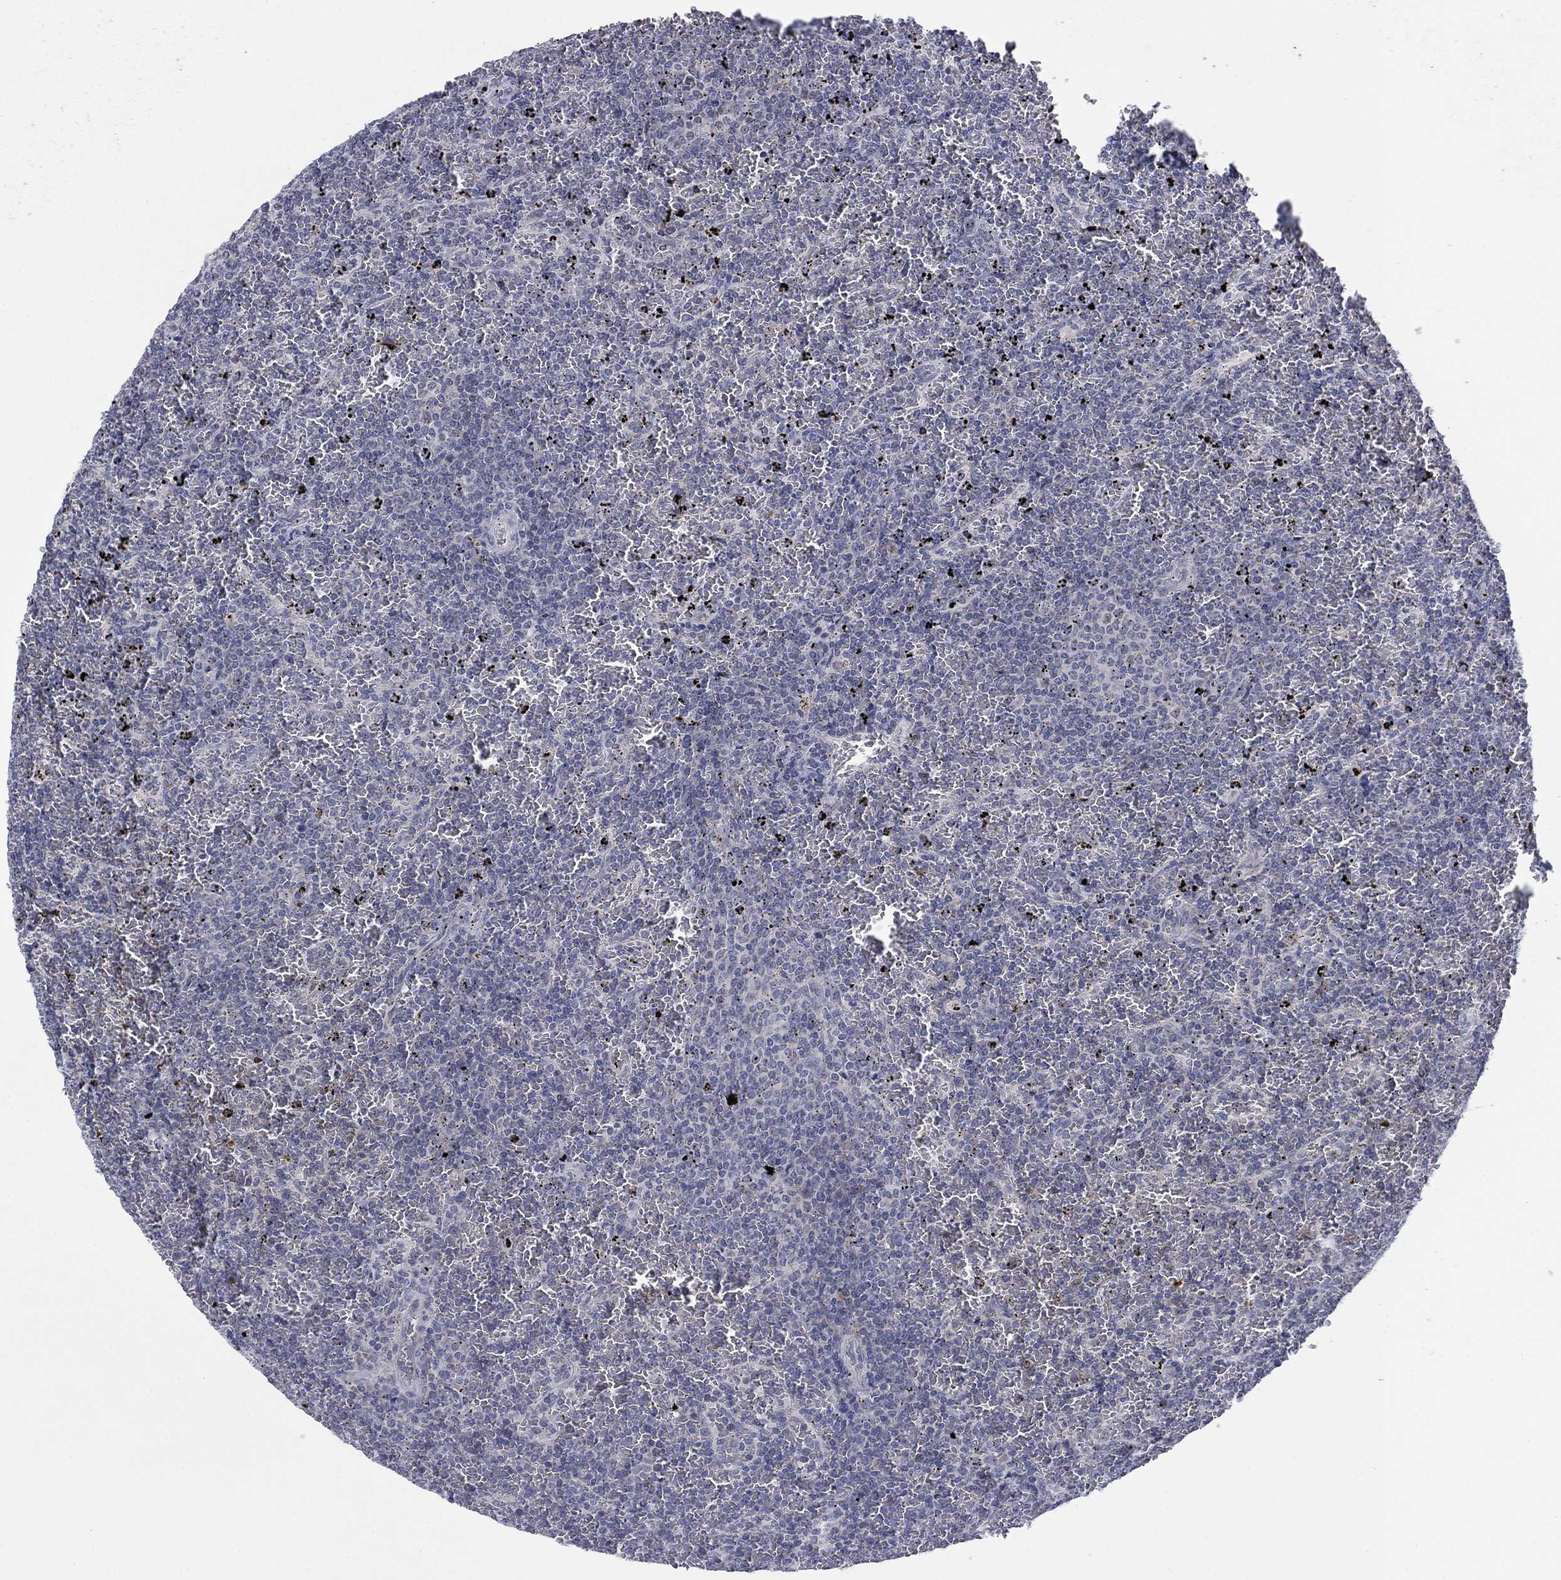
{"staining": {"intensity": "negative", "quantity": "none", "location": "none"}, "tissue": "lymphoma", "cell_type": "Tumor cells", "image_type": "cancer", "snomed": [{"axis": "morphology", "description": "Malignant lymphoma, non-Hodgkin's type, Low grade"}, {"axis": "topography", "description": "Spleen"}], "caption": "Low-grade malignant lymphoma, non-Hodgkin's type was stained to show a protein in brown. There is no significant expression in tumor cells. (Immunohistochemistry (ihc), brightfield microscopy, high magnification).", "gene": "SDC1", "patient": {"sex": "female", "age": 77}}